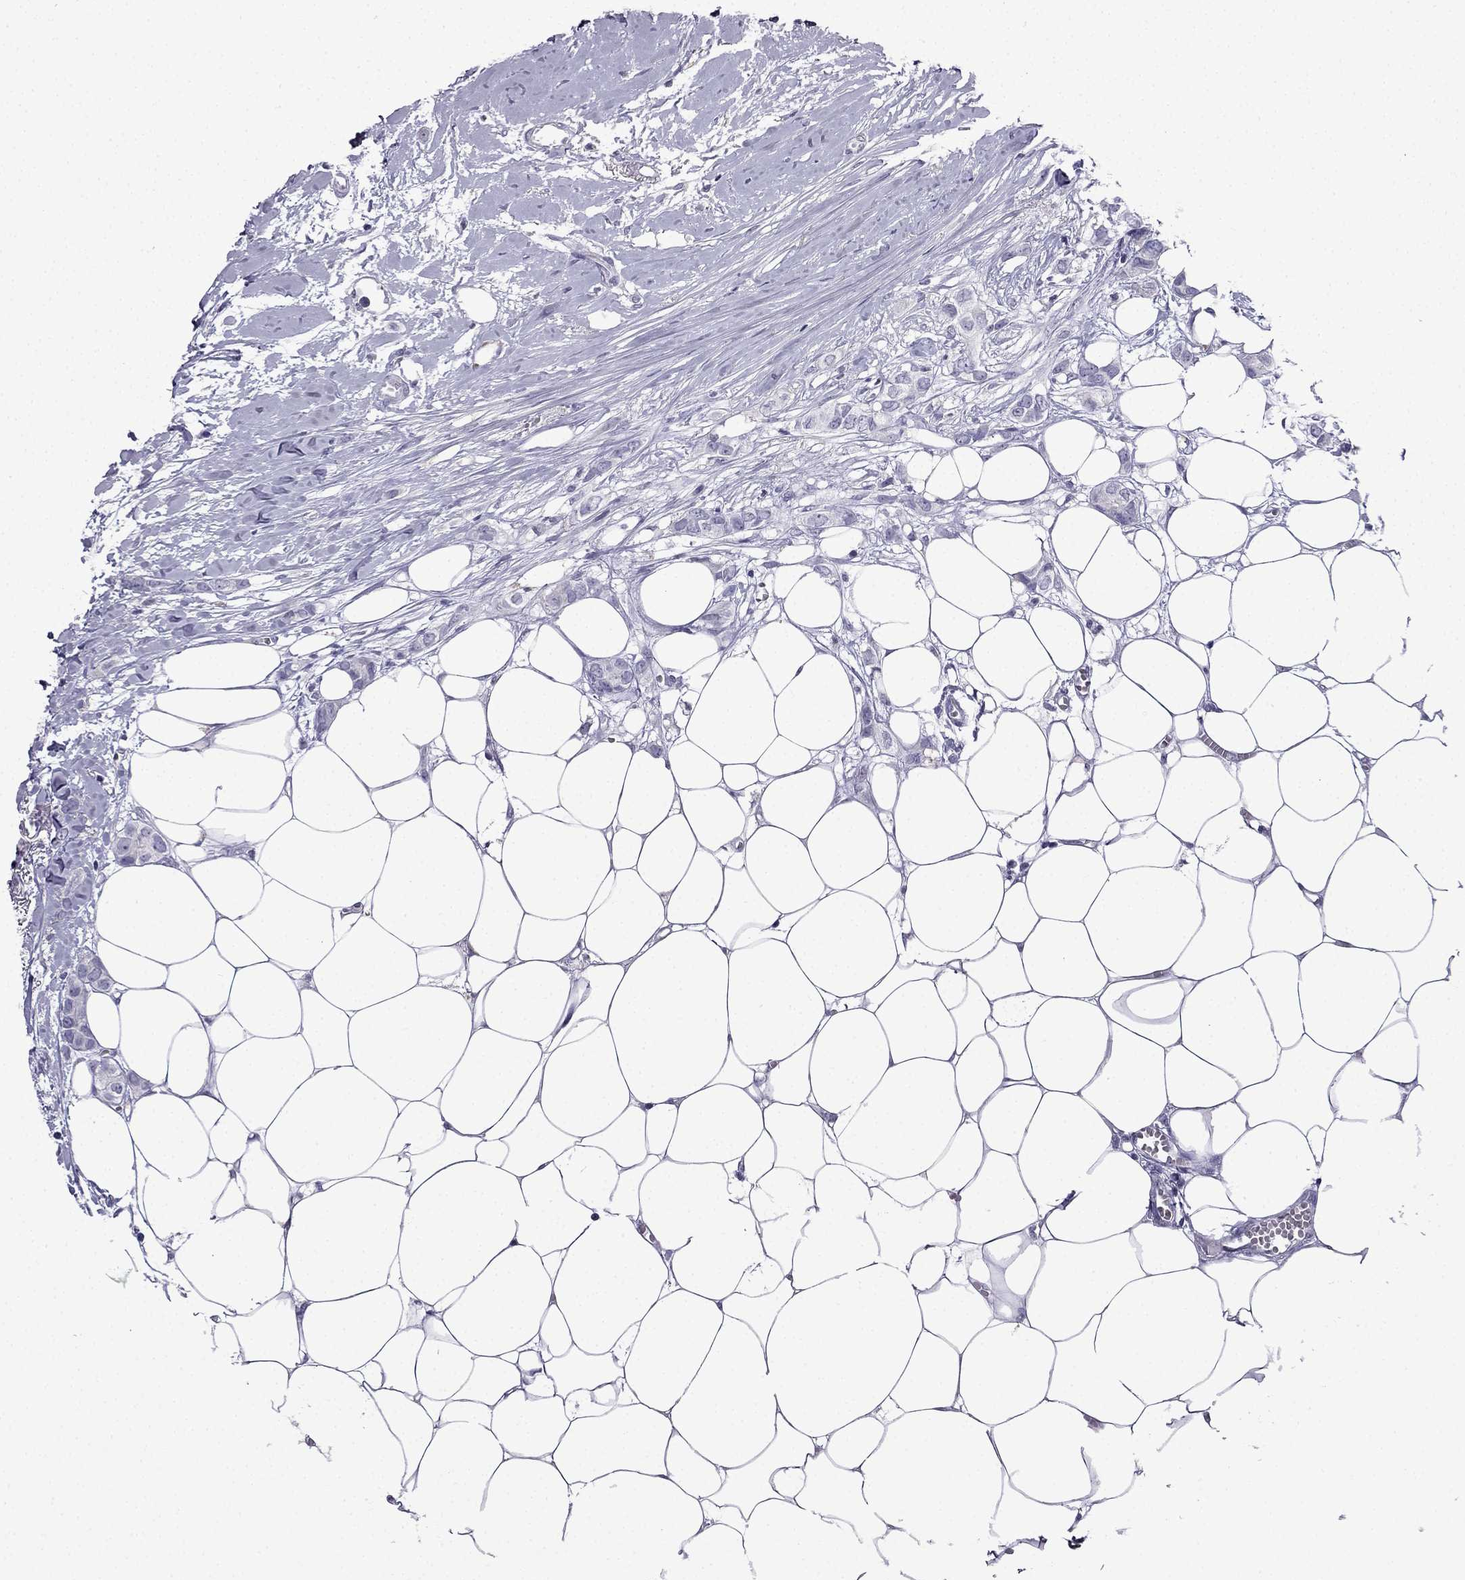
{"staining": {"intensity": "negative", "quantity": "none", "location": "none"}, "tissue": "breast cancer", "cell_type": "Tumor cells", "image_type": "cancer", "snomed": [{"axis": "morphology", "description": "Duct carcinoma"}, {"axis": "topography", "description": "Breast"}], "caption": "Protein analysis of breast infiltrating ductal carcinoma demonstrates no significant expression in tumor cells.", "gene": "POM121L12", "patient": {"sex": "female", "age": 85}}